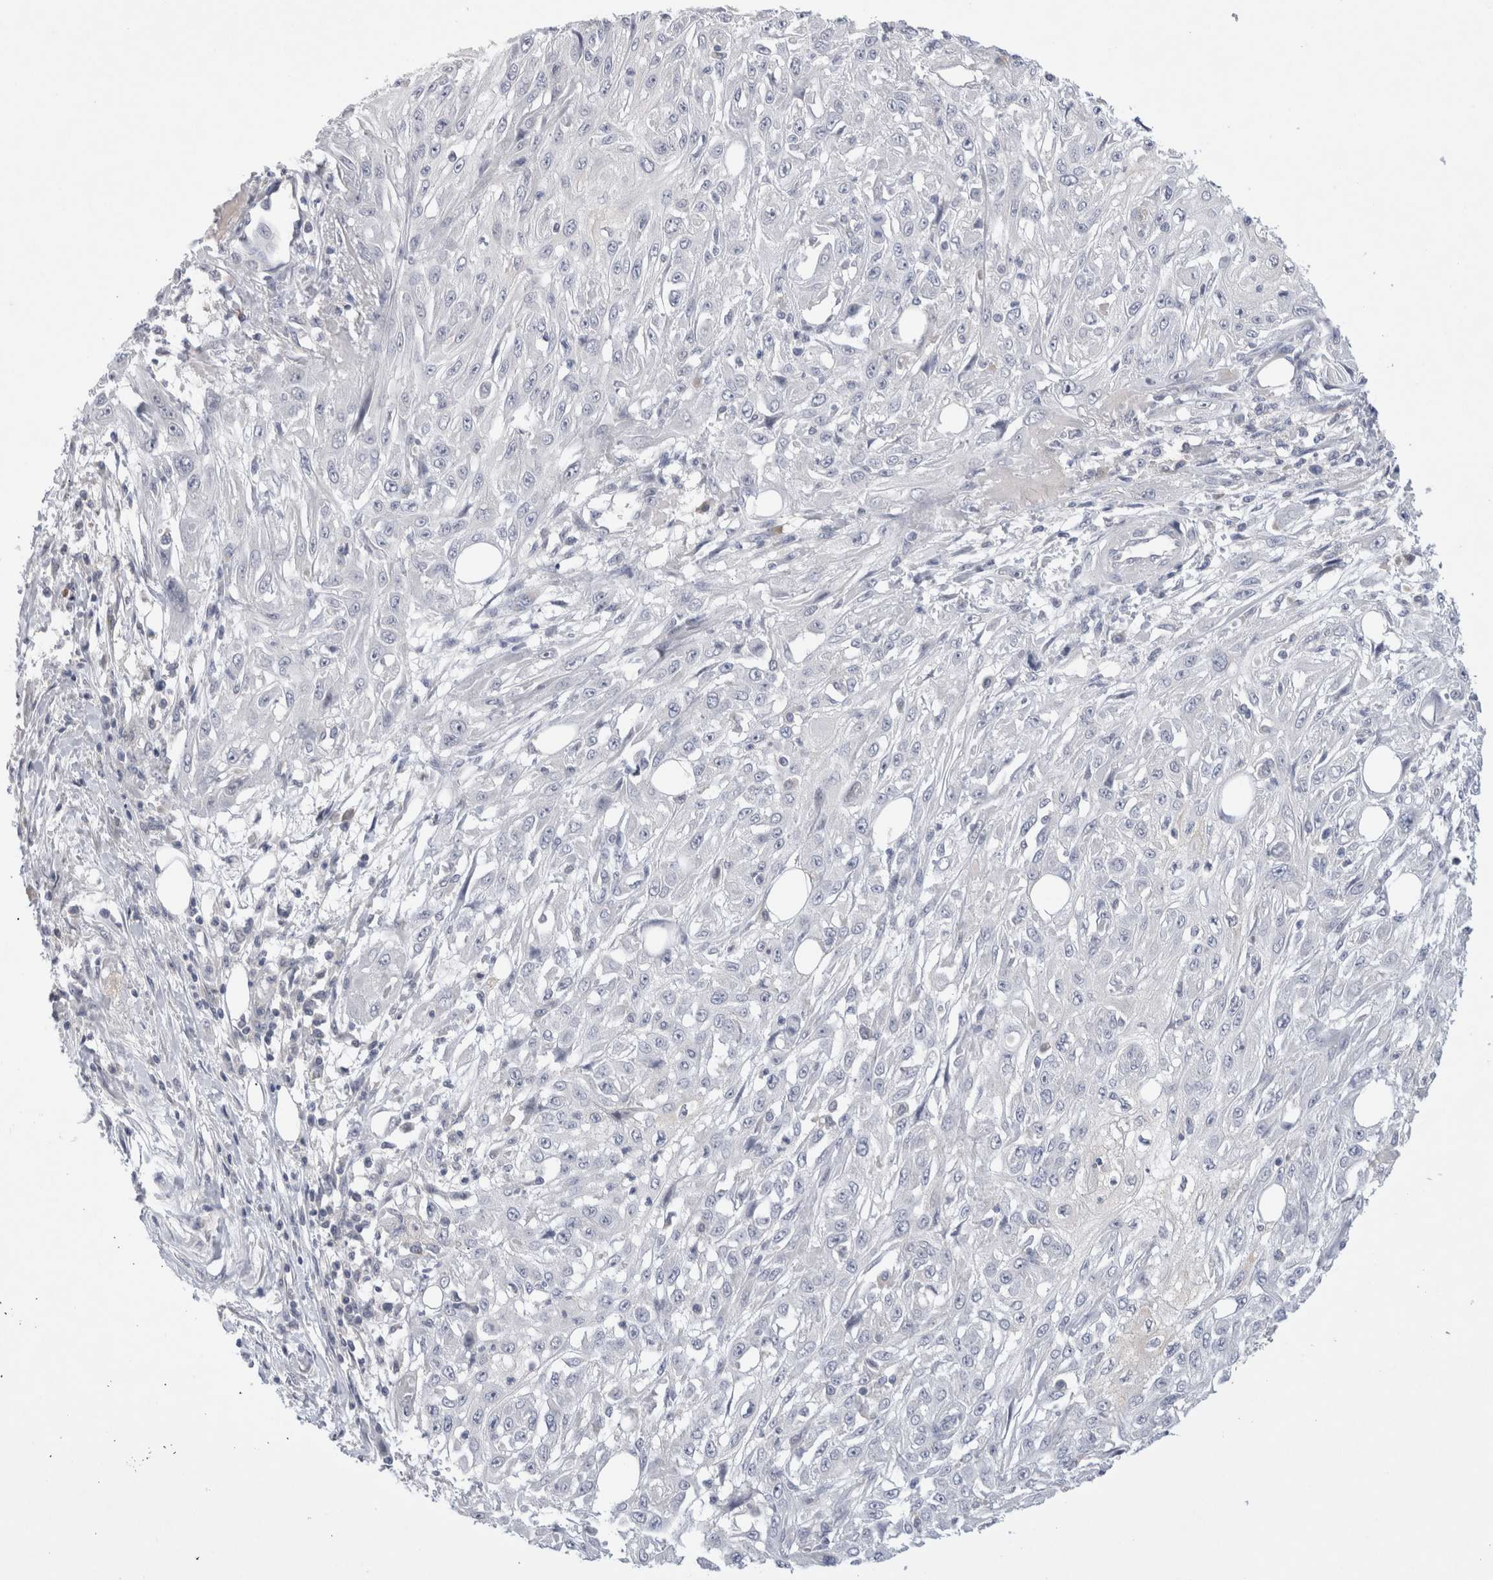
{"staining": {"intensity": "negative", "quantity": "none", "location": "none"}, "tissue": "skin cancer", "cell_type": "Tumor cells", "image_type": "cancer", "snomed": [{"axis": "morphology", "description": "Squamous cell carcinoma, NOS"}, {"axis": "morphology", "description": "Squamous cell carcinoma, metastatic, NOS"}, {"axis": "topography", "description": "Skin"}, {"axis": "topography", "description": "Lymph node"}], "caption": "The histopathology image exhibits no staining of tumor cells in metastatic squamous cell carcinoma (skin). (Stains: DAB immunohistochemistry with hematoxylin counter stain, Microscopy: brightfield microscopy at high magnification).", "gene": "GAS1", "patient": {"sex": "male", "age": 75}}